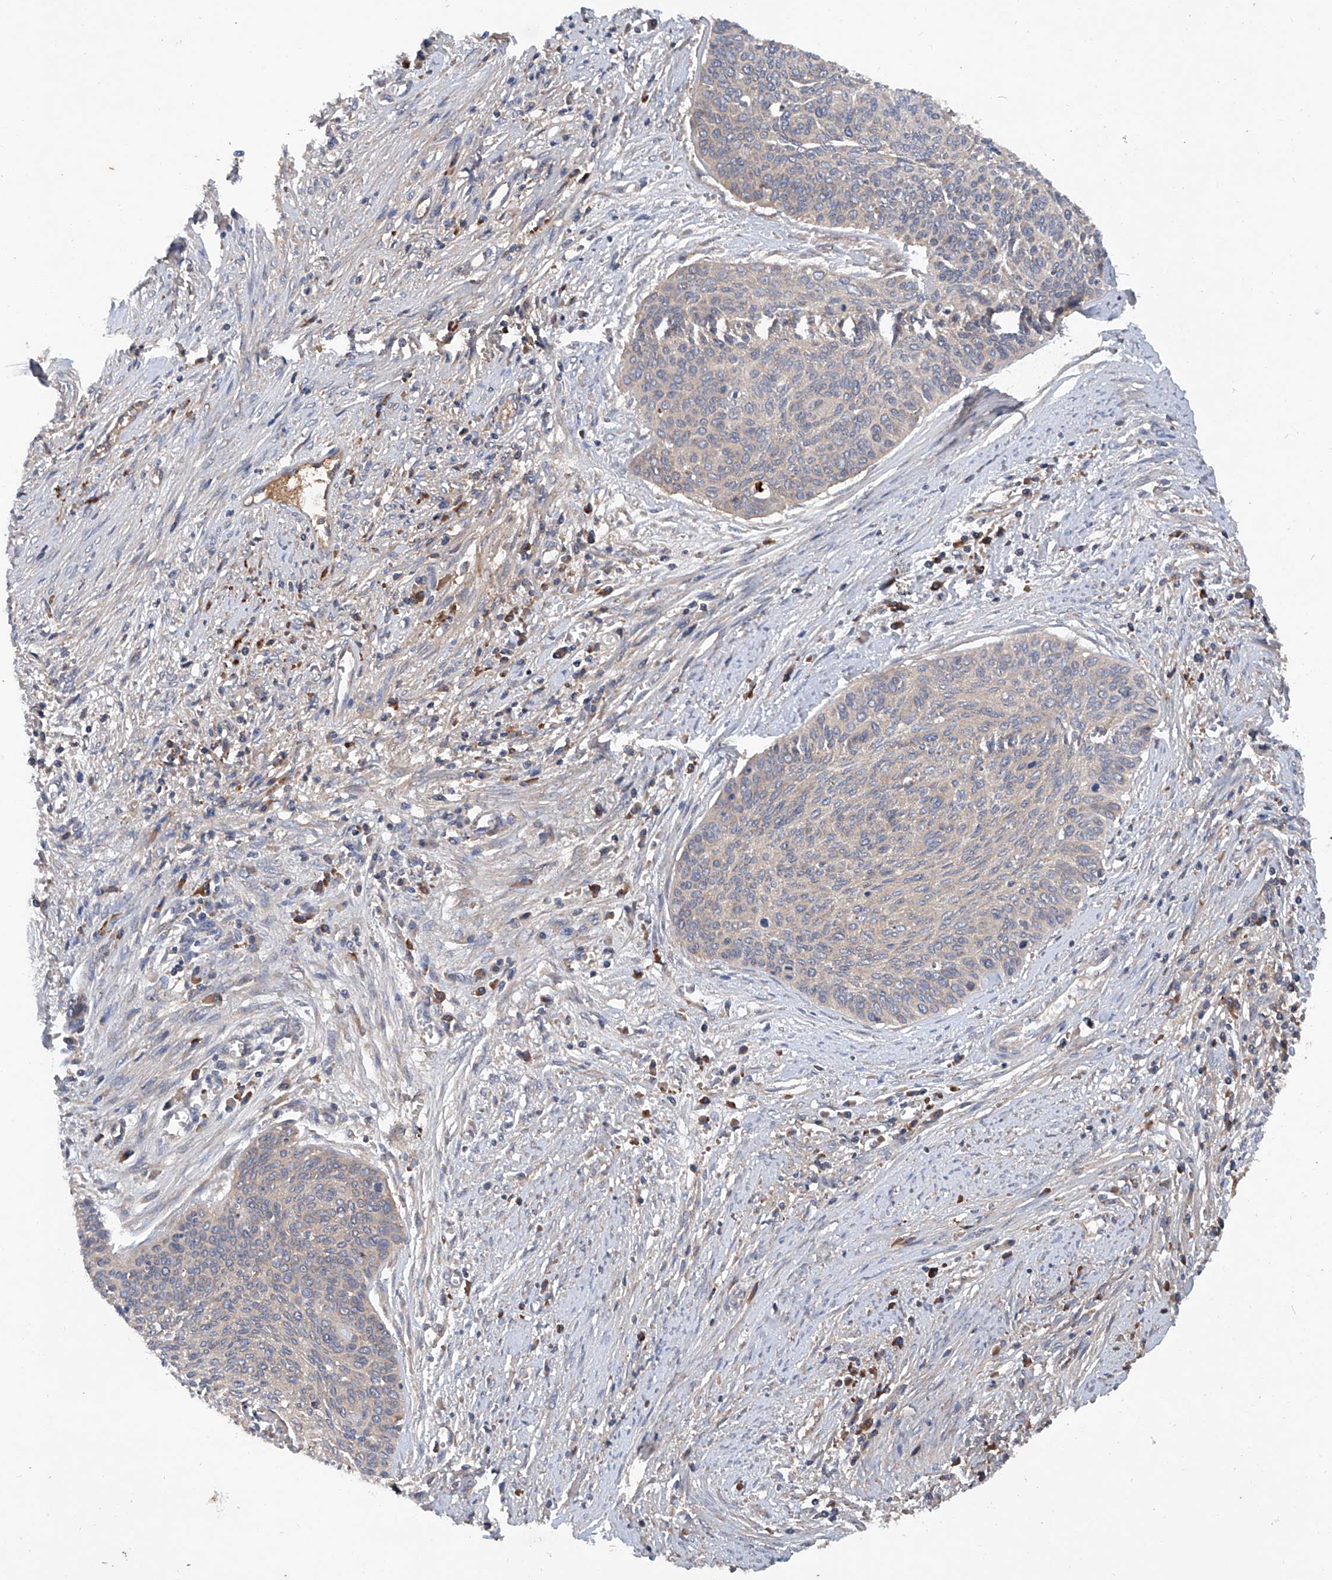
{"staining": {"intensity": "negative", "quantity": "none", "location": "none"}, "tissue": "cervical cancer", "cell_type": "Tumor cells", "image_type": "cancer", "snomed": [{"axis": "morphology", "description": "Squamous cell carcinoma, NOS"}, {"axis": "topography", "description": "Cervix"}], "caption": "This is an IHC micrograph of human squamous cell carcinoma (cervical). There is no staining in tumor cells.", "gene": "ASCC3", "patient": {"sex": "female", "age": 55}}